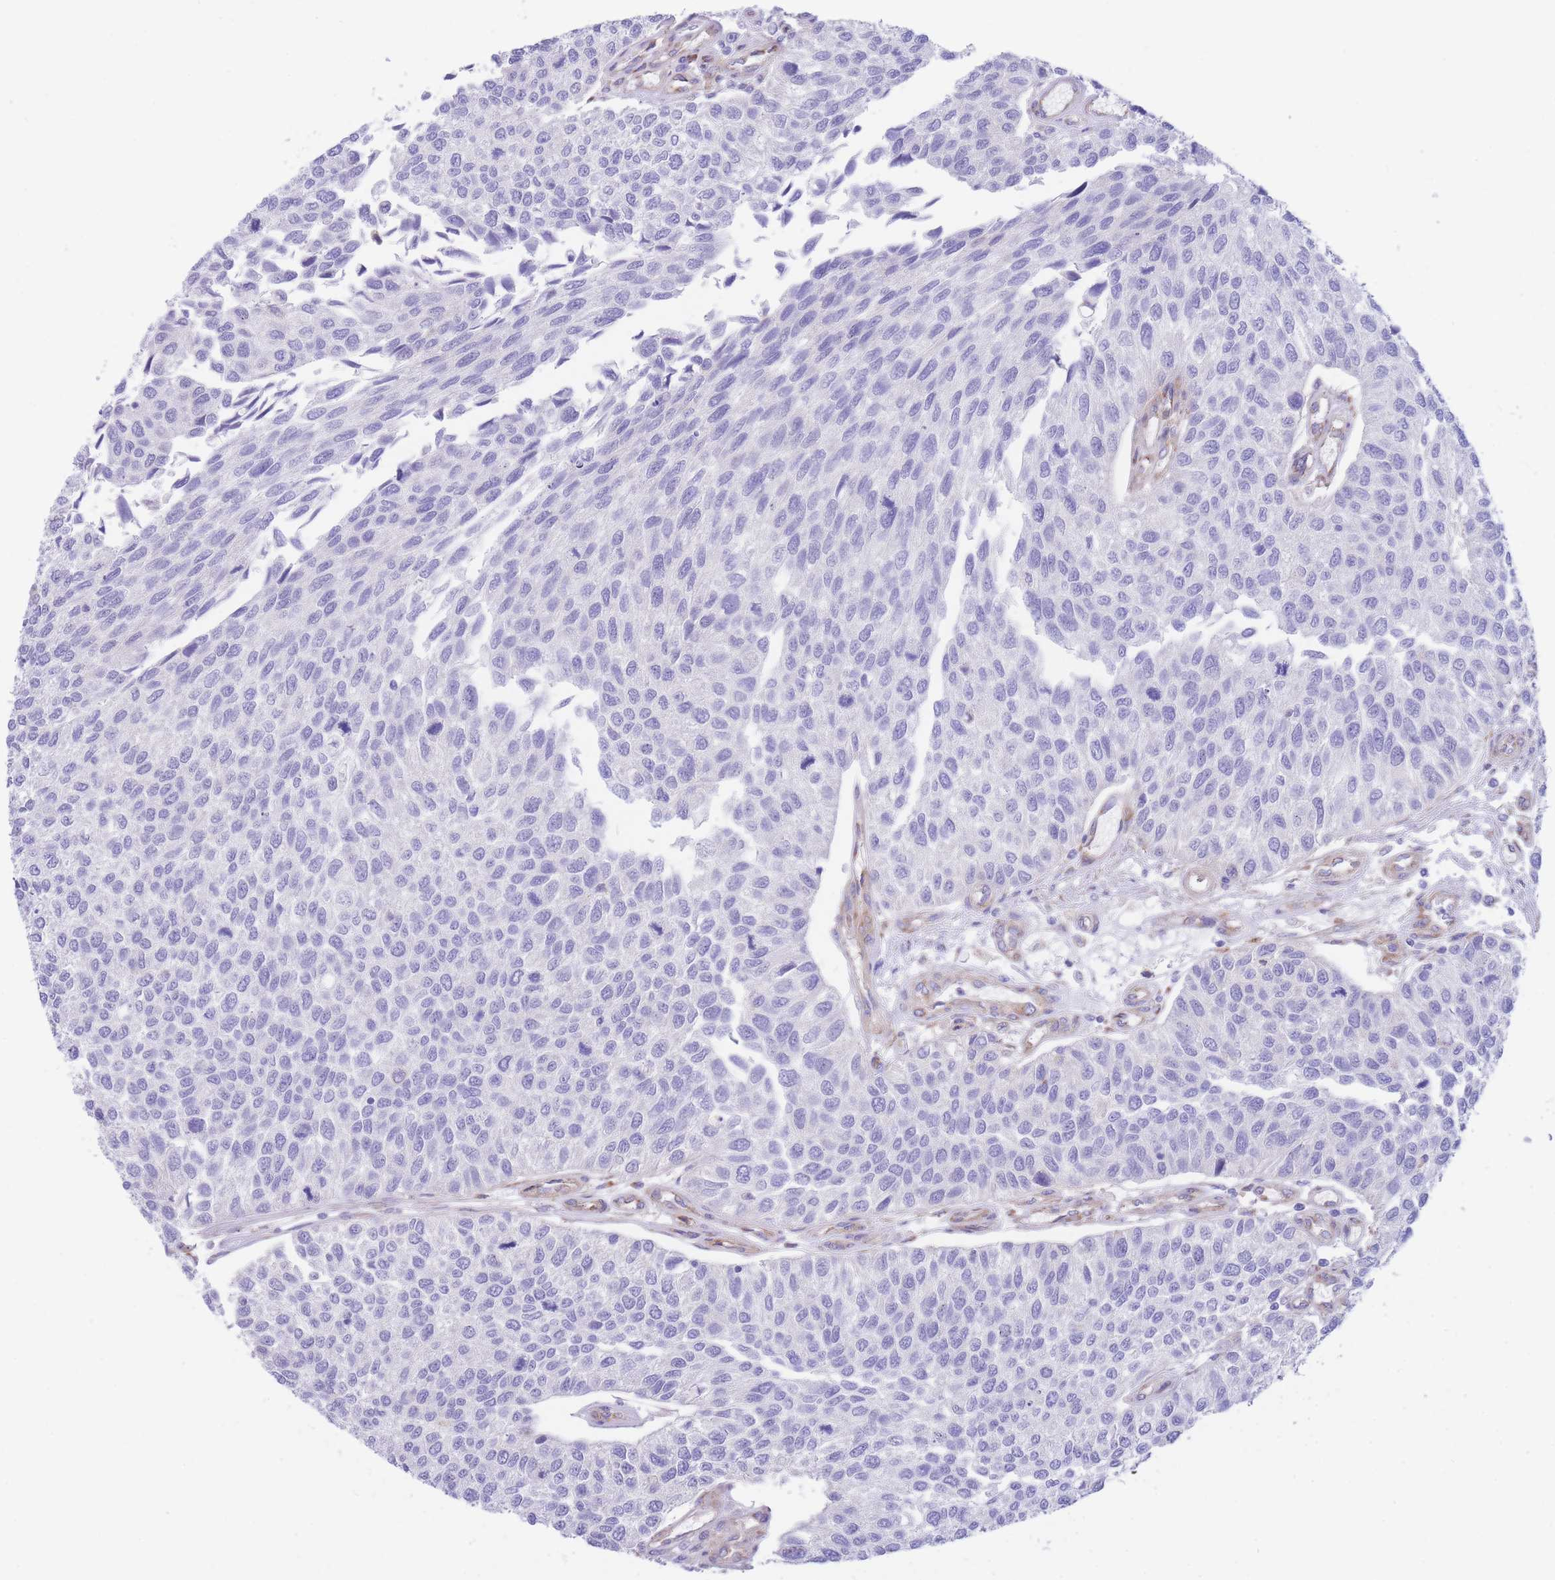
{"staining": {"intensity": "negative", "quantity": "none", "location": "none"}, "tissue": "urothelial cancer", "cell_type": "Tumor cells", "image_type": "cancer", "snomed": [{"axis": "morphology", "description": "Urothelial carcinoma, NOS"}, {"axis": "topography", "description": "Urinary bladder"}], "caption": "An image of transitional cell carcinoma stained for a protein shows no brown staining in tumor cells.", "gene": "DET1", "patient": {"sex": "male", "age": 55}}